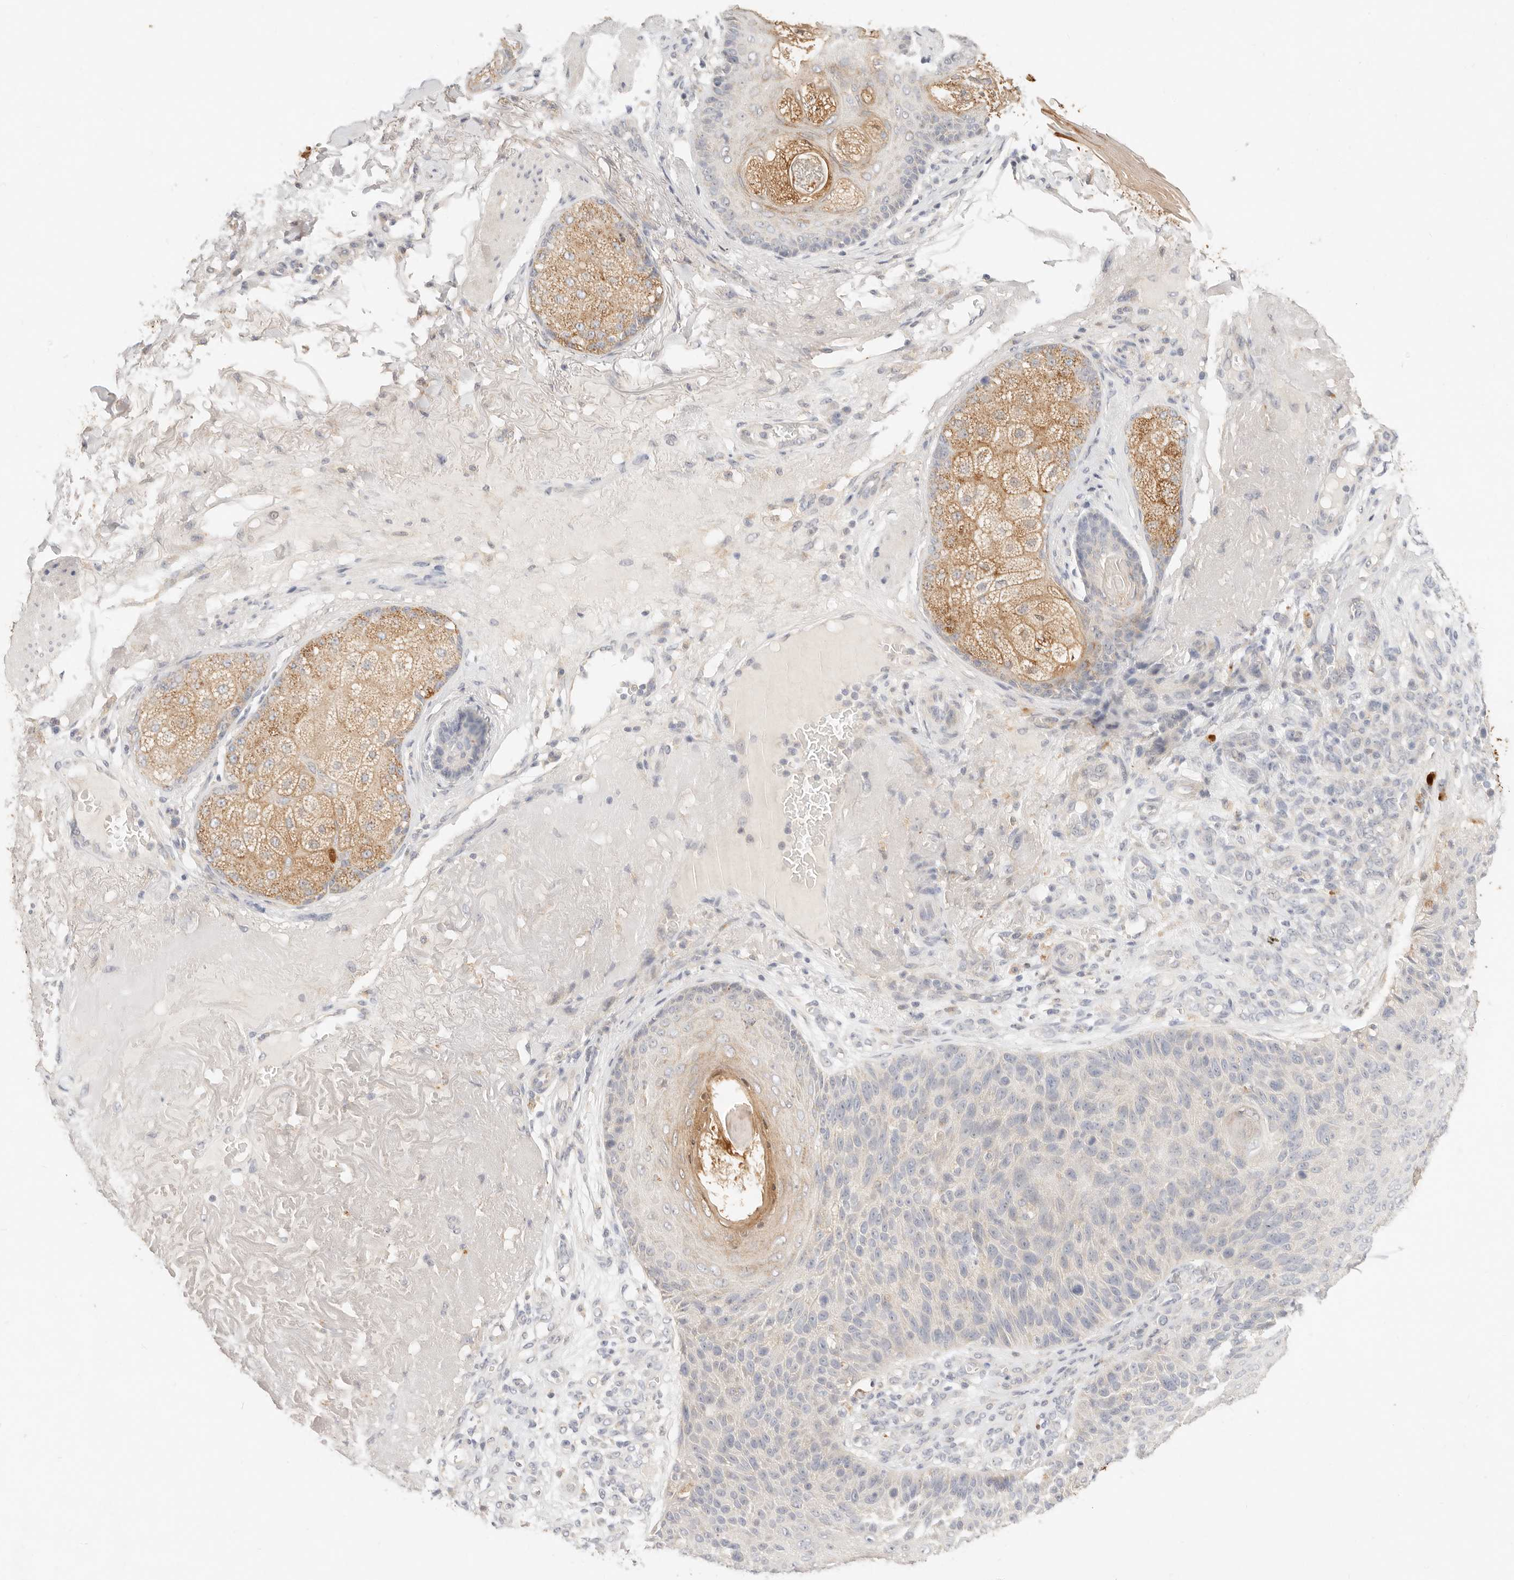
{"staining": {"intensity": "negative", "quantity": "none", "location": "none"}, "tissue": "skin cancer", "cell_type": "Tumor cells", "image_type": "cancer", "snomed": [{"axis": "morphology", "description": "Squamous cell carcinoma, NOS"}, {"axis": "topography", "description": "Skin"}], "caption": "Human squamous cell carcinoma (skin) stained for a protein using immunohistochemistry (IHC) shows no staining in tumor cells.", "gene": "ACOX1", "patient": {"sex": "female", "age": 88}}